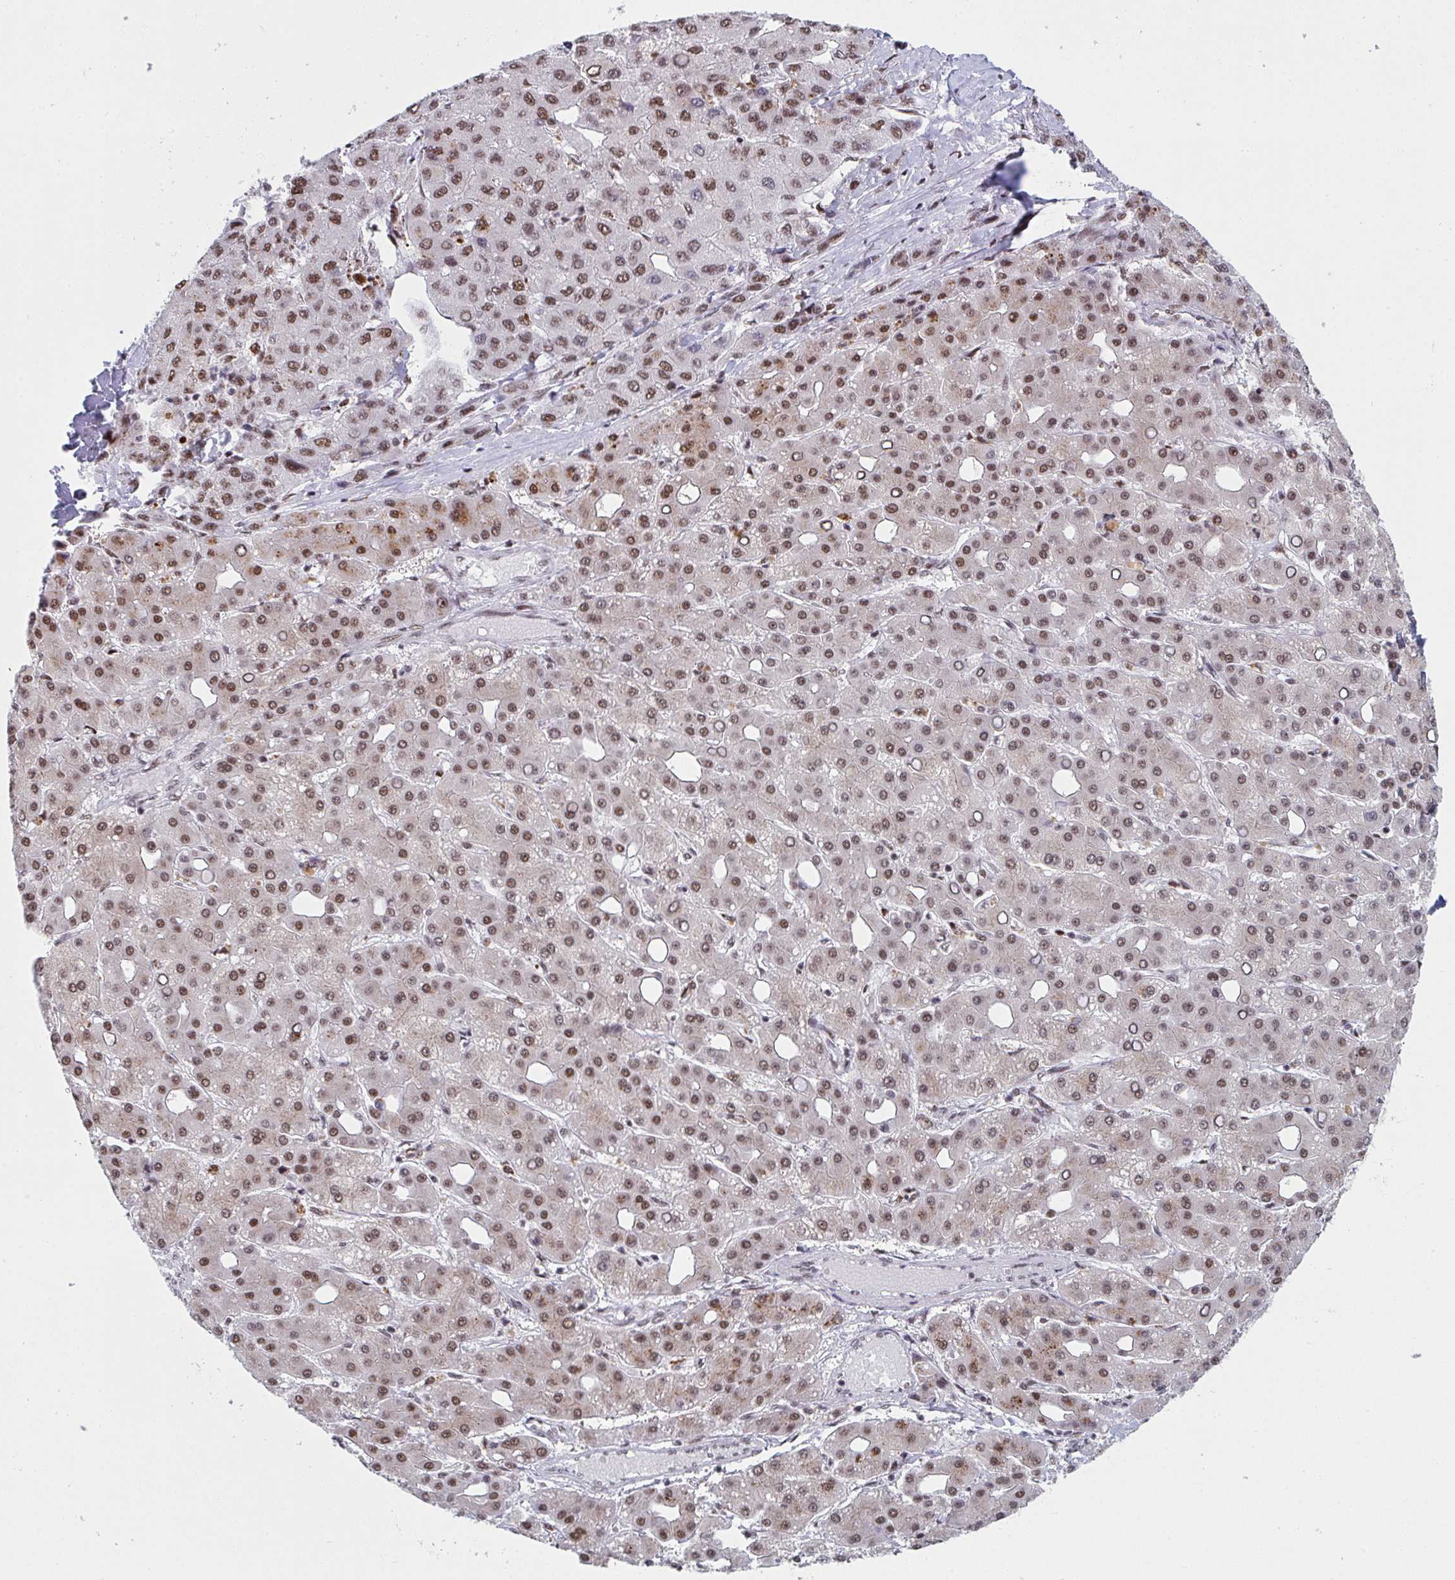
{"staining": {"intensity": "moderate", "quantity": ">75%", "location": "nuclear"}, "tissue": "liver cancer", "cell_type": "Tumor cells", "image_type": "cancer", "snomed": [{"axis": "morphology", "description": "Carcinoma, Hepatocellular, NOS"}, {"axis": "topography", "description": "Liver"}], "caption": "Liver cancer (hepatocellular carcinoma) stained with a protein marker reveals moderate staining in tumor cells.", "gene": "SNRNP70", "patient": {"sex": "male", "age": 65}}